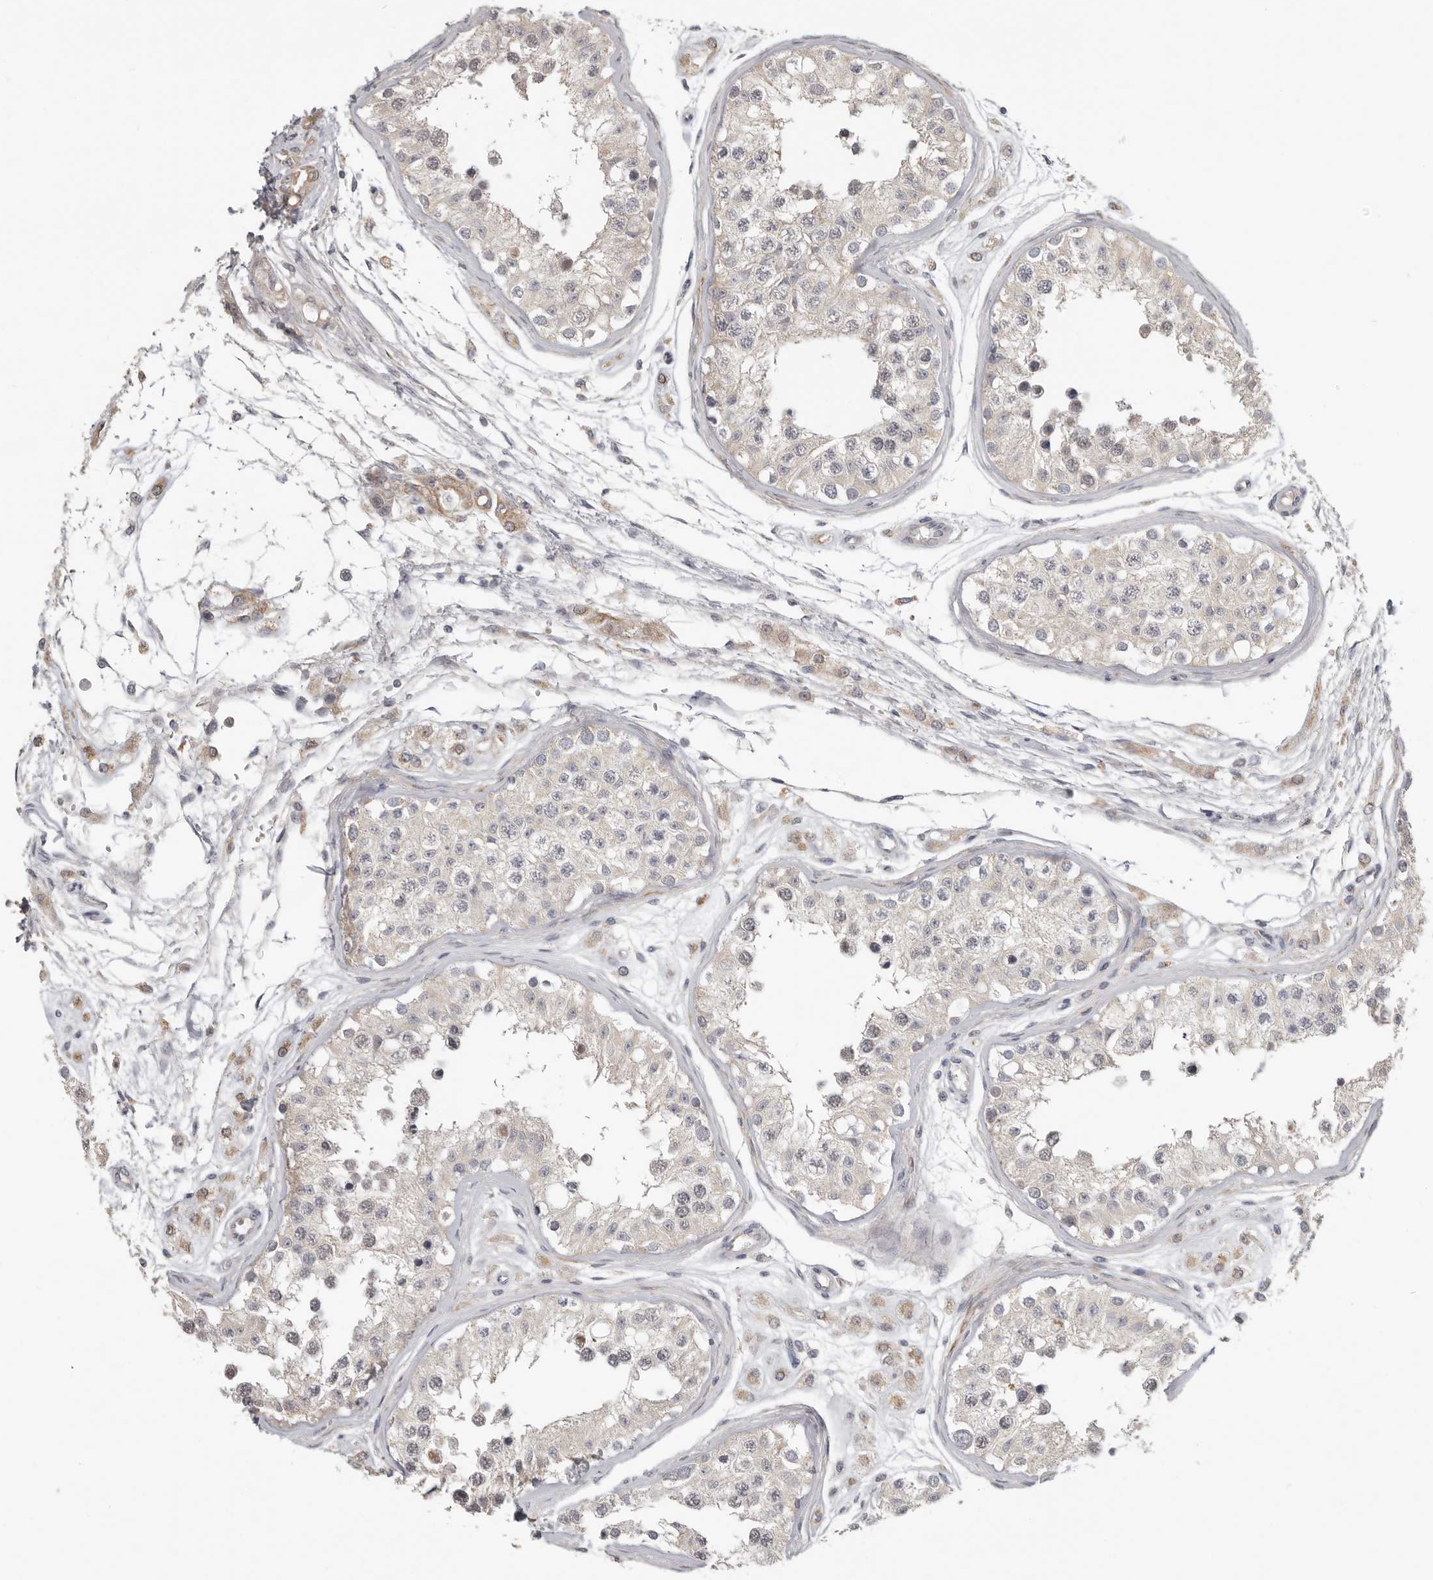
{"staining": {"intensity": "weak", "quantity": "25%-75%", "location": "cytoplasmic/membranous"}, "tissue": "testis", "cell_type": "Cells in seminiferous ducts", "image_type": "normal", "snomed": [{"axis": "morphology", "description": "Normal tissue, NOS"}, {"axis": "morphology", "description": "Adenocarcinoma, metastatic, NOS"}, {"axis": "topography", "description": "Testis"}], "caption": "Cells in seminiferous ducts exhibit weak cytoplasmic/membranous expression in approximately 25%-75% of cells in unremarkable testis. Using DAB (brown) and hematoxylin (blue) stains, captured at high magnification using brightfield microscopy.", "gene": "UNK", "patient": {"sex": "male", "age": 26}}